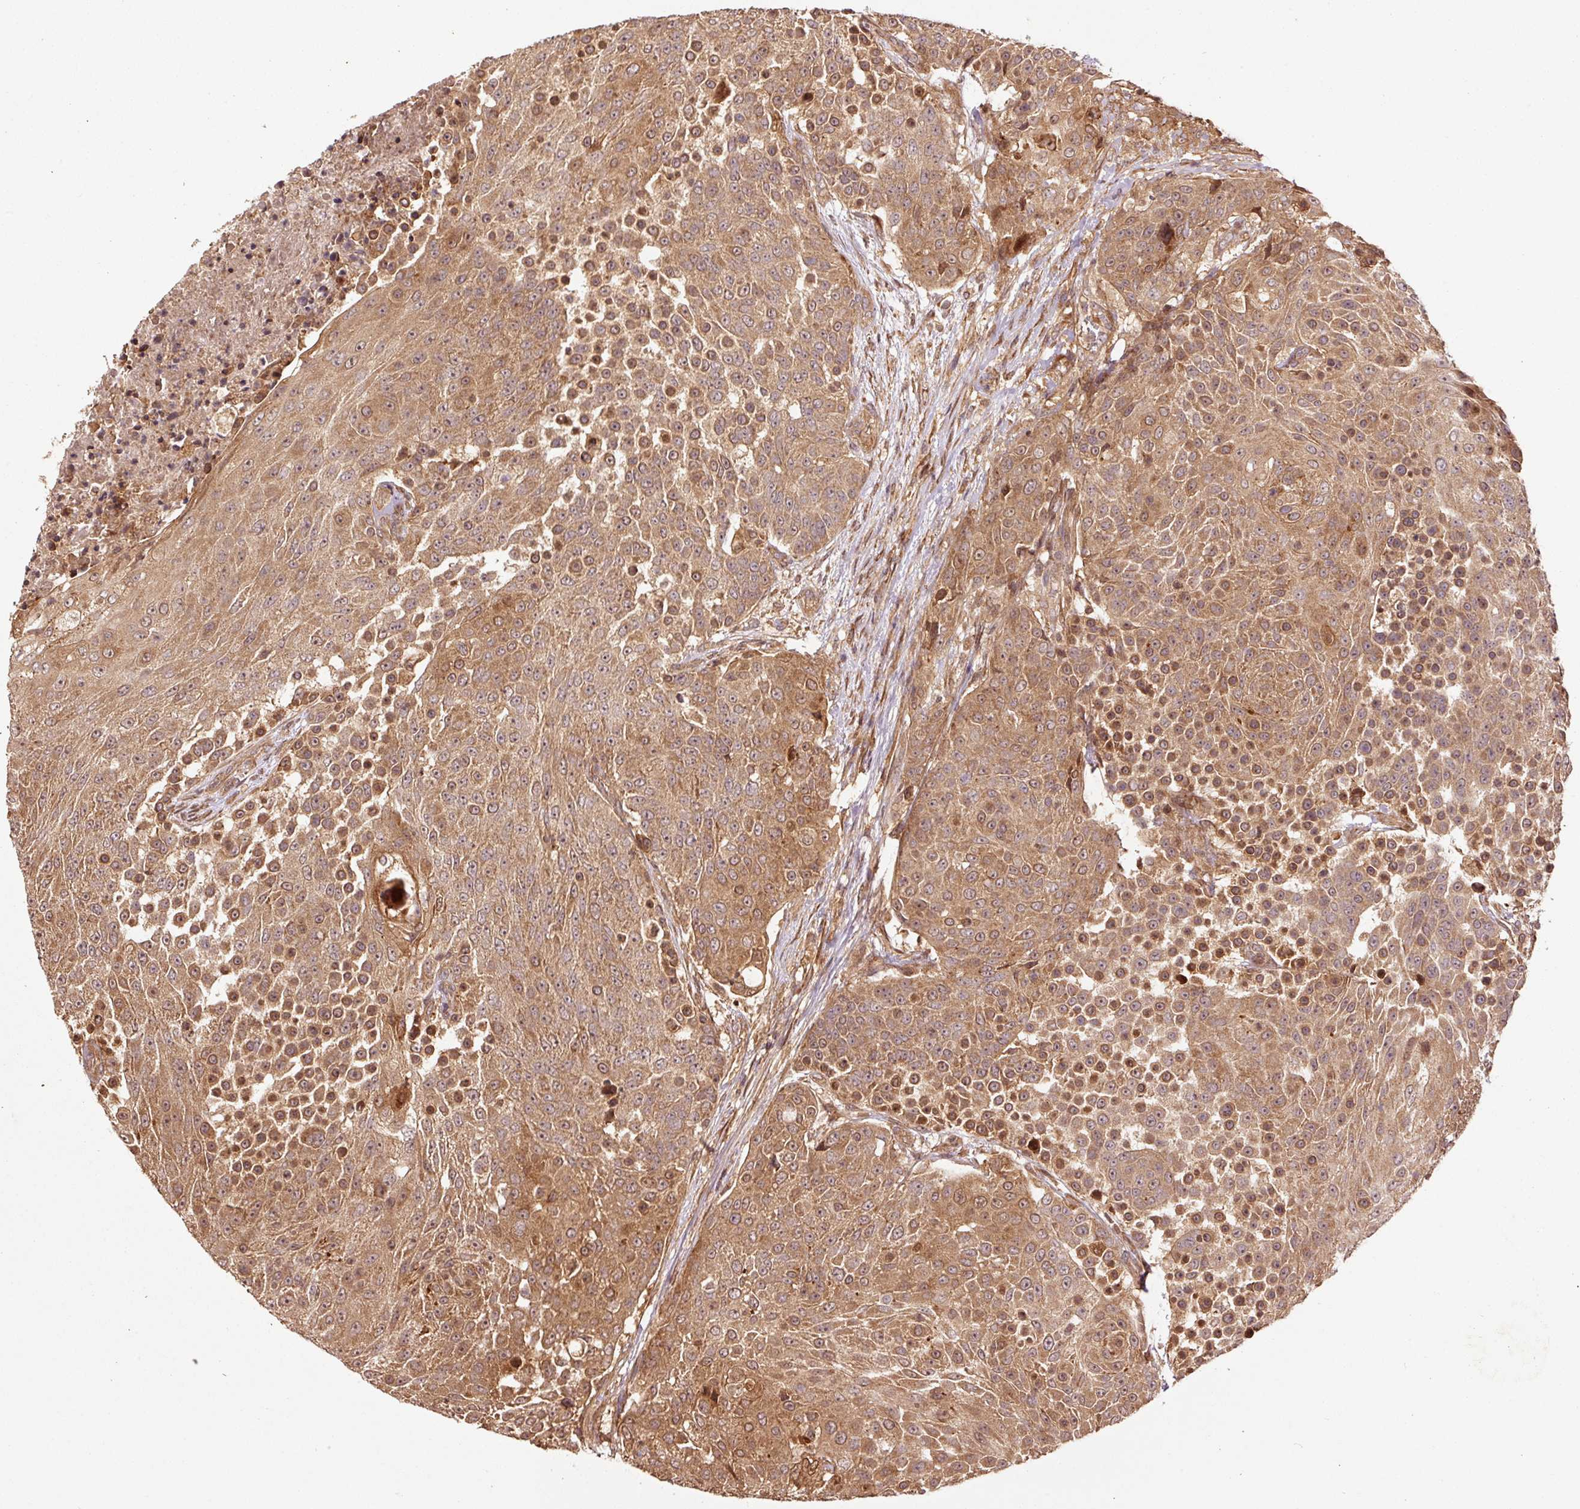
{"staining": {"intensity": "moderate", "quantity": ">75%", "location": "cytoplasmic/membranous,nuclear"}, "tissue": "urothelial cancer", "cell_type": "Tumor cells", "image_type": "cancer", "snomed": [{"axis": "morphology", "description": "Urothelial carcinoma, High grade"}, {"axis": "topography", "description": "Urinary bladder"}], "caption": "Urothelial cancer stained with a protein marker reveals moderate staining in tumor cells.", "gene": "OXER1", "patient": {"sex": "female", "age": 63}}